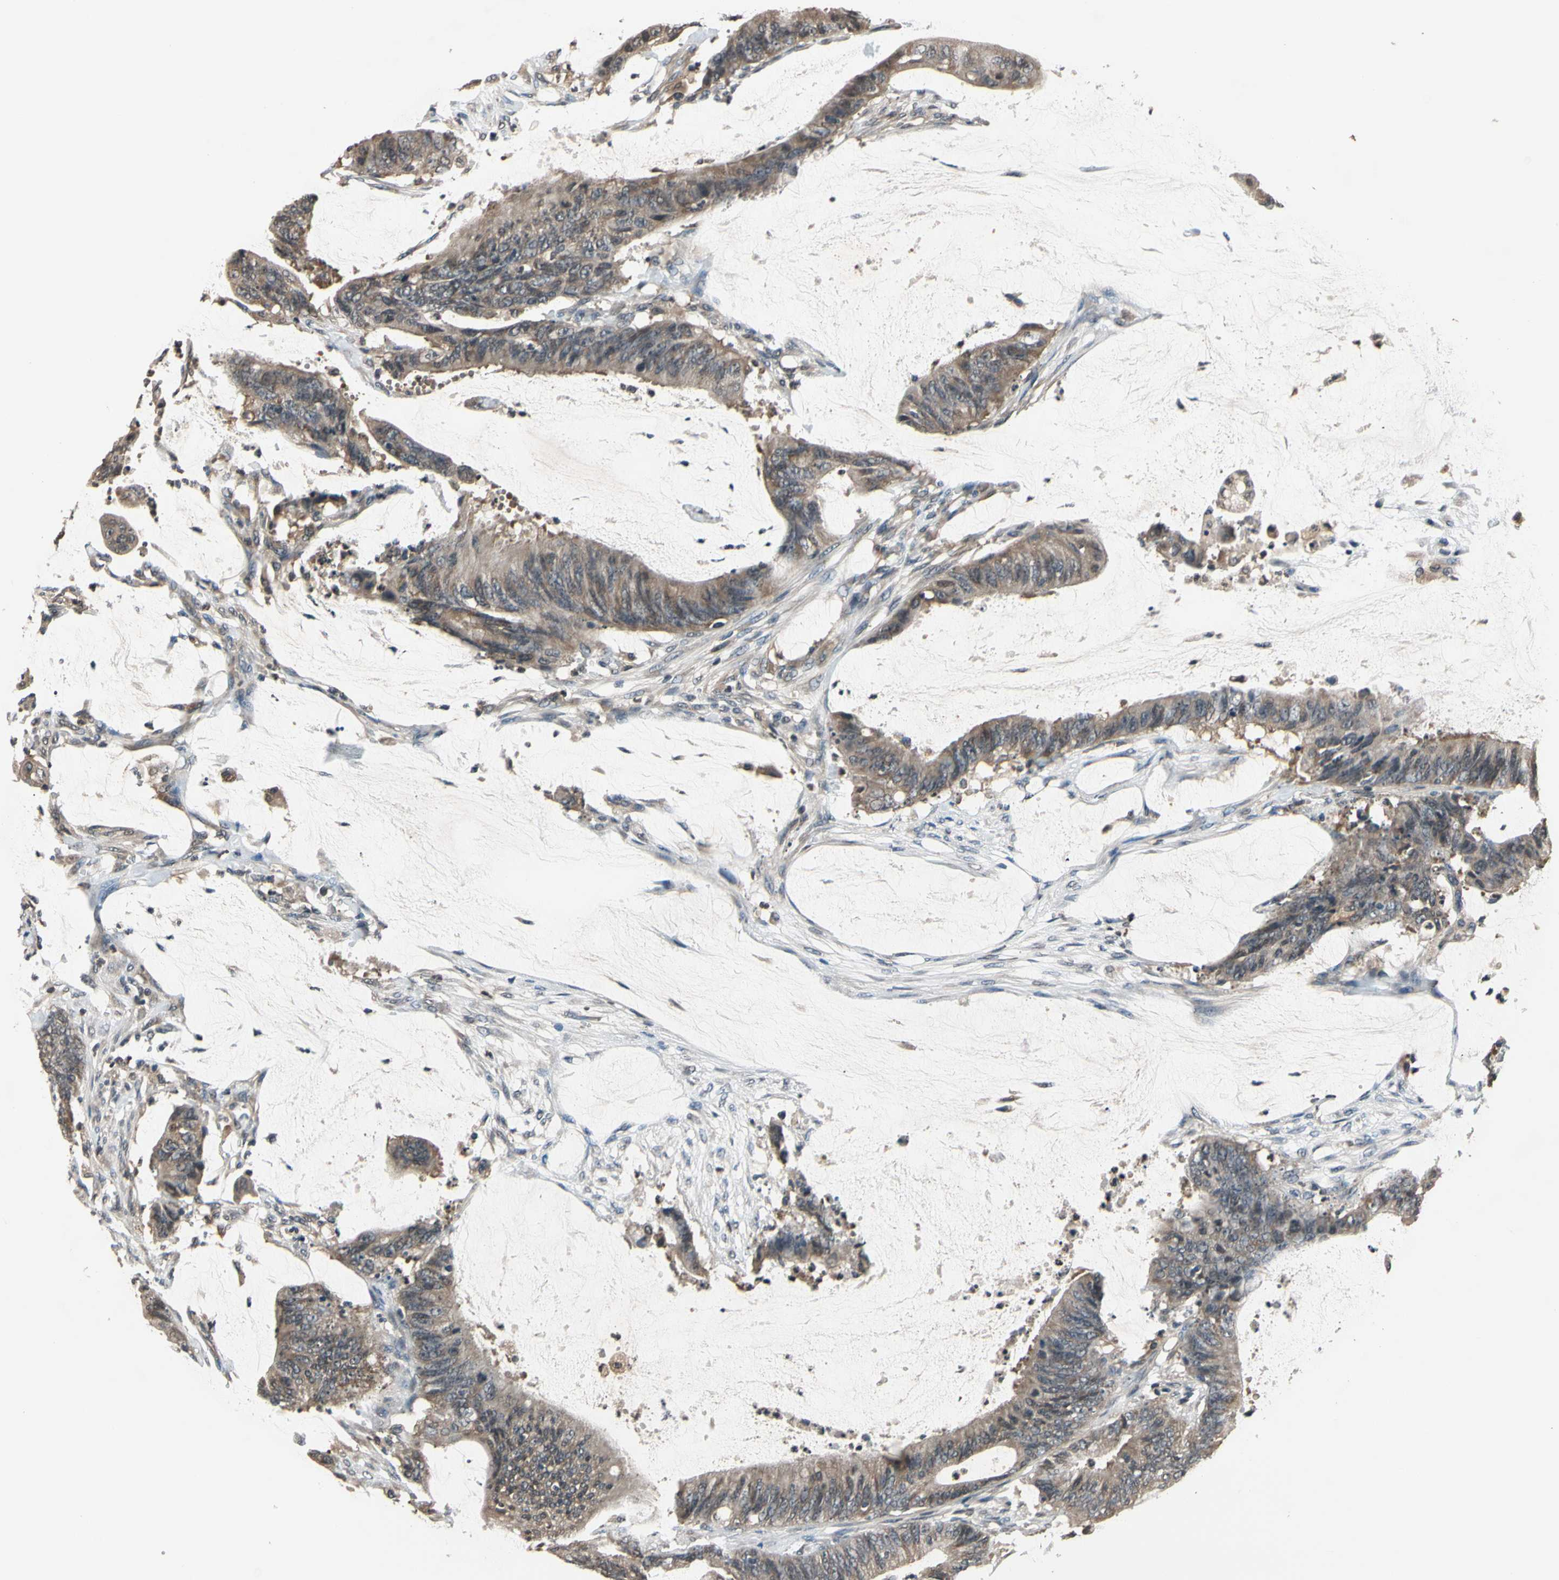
{"staining": {"intensity": "moderate", "quantity": ">75%", "location": "cytoplasmic/membranous"}, "tissue": "colorectal cancer", "cell_type": "Tumor cells", "image_type": "cancer", "snomed": [{"axis": "morphology", "description": "Adenocarcinoma, NOS"}, {"axis": "topography", "description": "Rectum"}], "caption": "Protein expression analysis of colorectal cancer reveals moderate cytoplasmic/membranous positivity in approximately >75% of tumor cells.", "gene": "GCLC", "patient": {"sex": "female", "age": 66}}